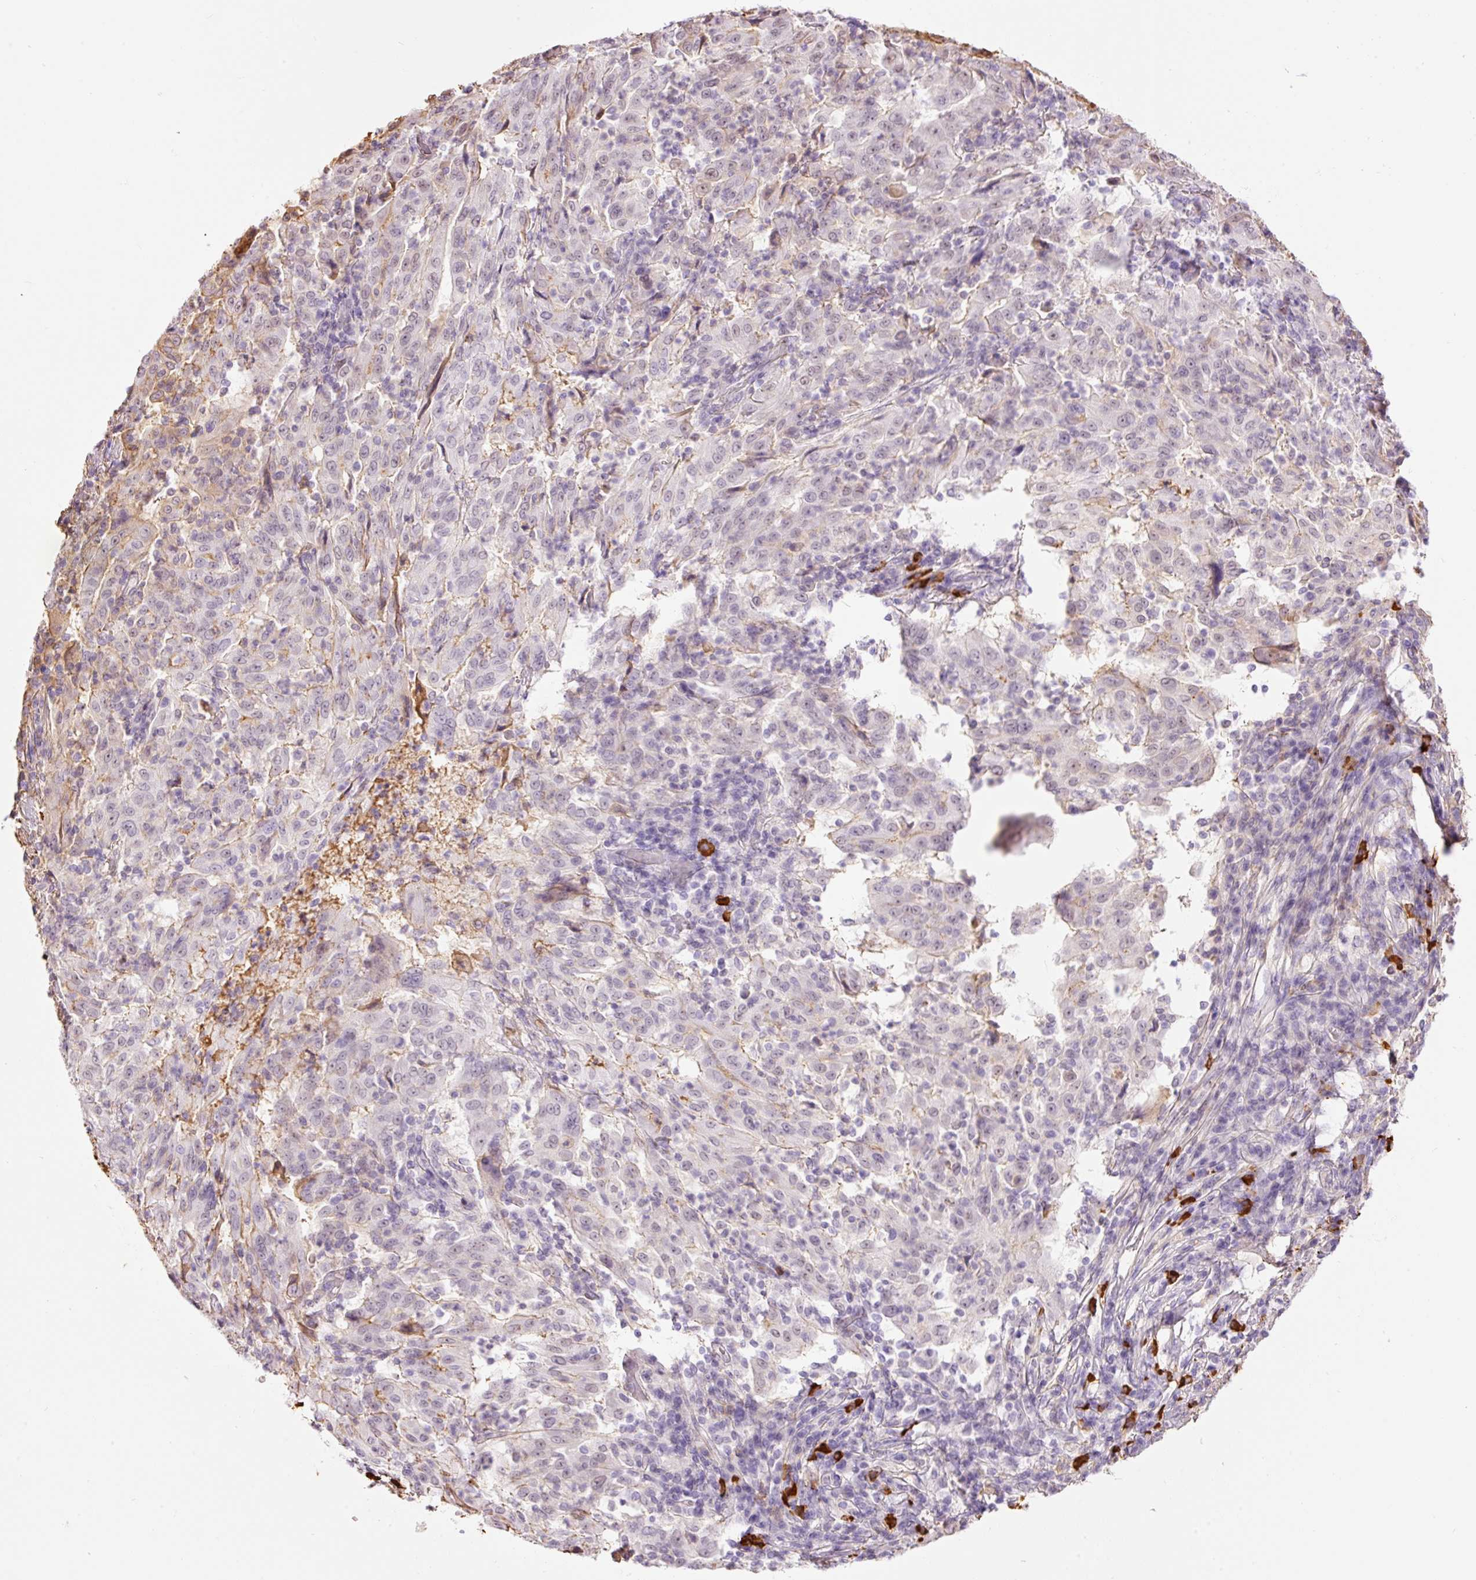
{"staining": {"intensity": "weak", "quantity": "25%-75%", "location": "nuclear"}, "tissue": "pancreatic cancer", "cell_type": "Tumor cells", "image_type": "cancer", "snomed": [{"axis": "morphology", "description": "Adenocarcinoma, NOS"}, {"axis": "topography", "description": "Pancreas"}], "caption": "High-magnification brightfield microscopy of pancreatic cancer (adenocarcinoma) stained with DAB (3,3'-diaminobenzidine) (brown) and counterstained with hematoxylin (blue). tumor cells exhibit weak nuclear expression is appreciated in about25%-75% of cells.", "gene": "PRPF38B", "patient": {"sex": "male", "age": 63}}